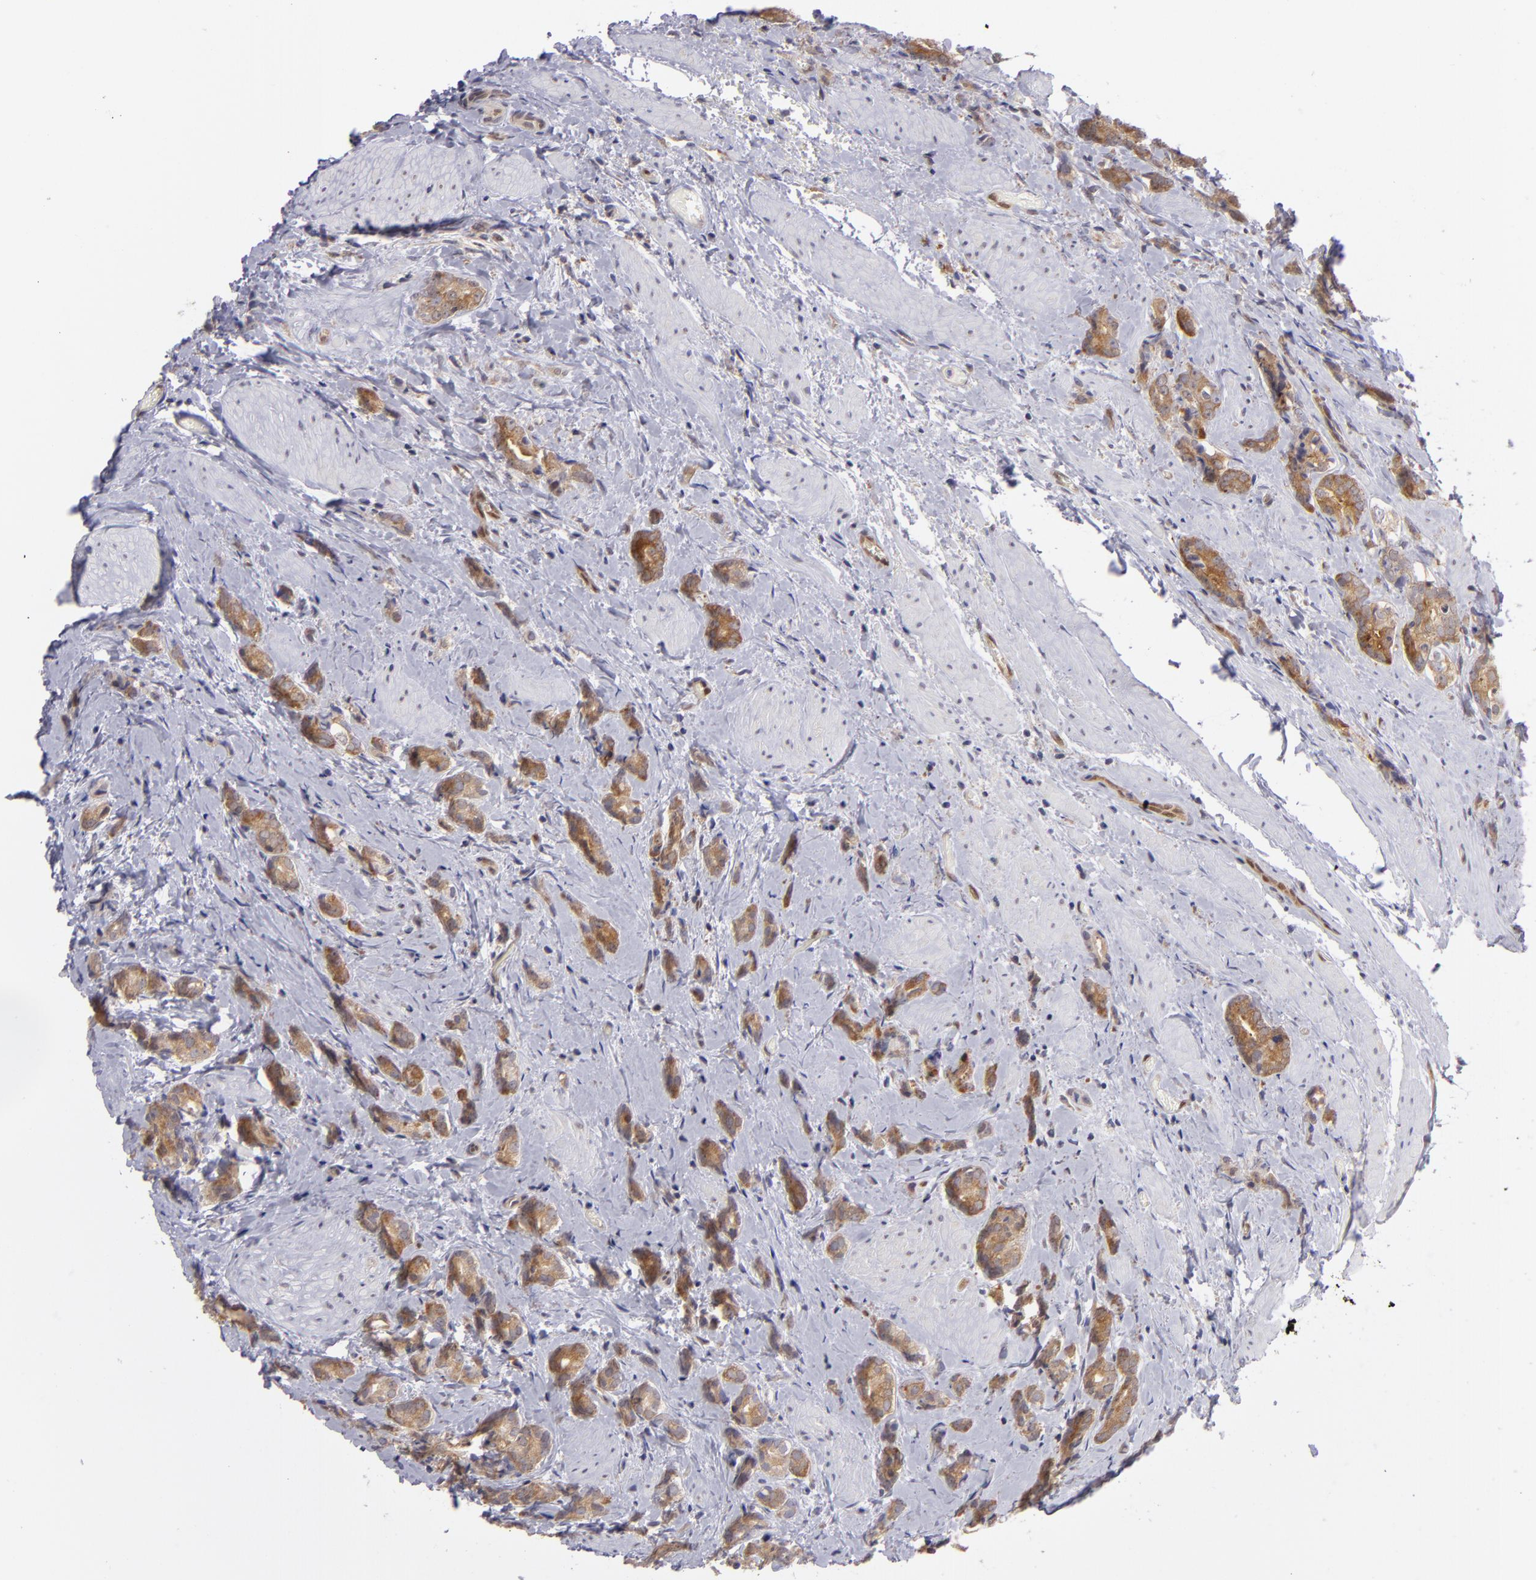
{"staining": {"intensity": "strong", "quantity": ">75%", "location": "cytoplasmic/membranous"}, "tissue": "prostate cancer", "cell_type": "Tumor cells", "image_type": "cancer", "snomed": [{"axis": "morphology", "description": "Adenocarcinoma, Medium grade"}, {"axis": "topography", "description": "Prostate"}], "caption": "Prostate adenocarcinoma (medium-grade) tissue displays strong cytoplasmic/membranous positivity in approximately >75% of tumor cells", "gene": "PTPN13", "patient": {"sex": "male", "age": 59}}